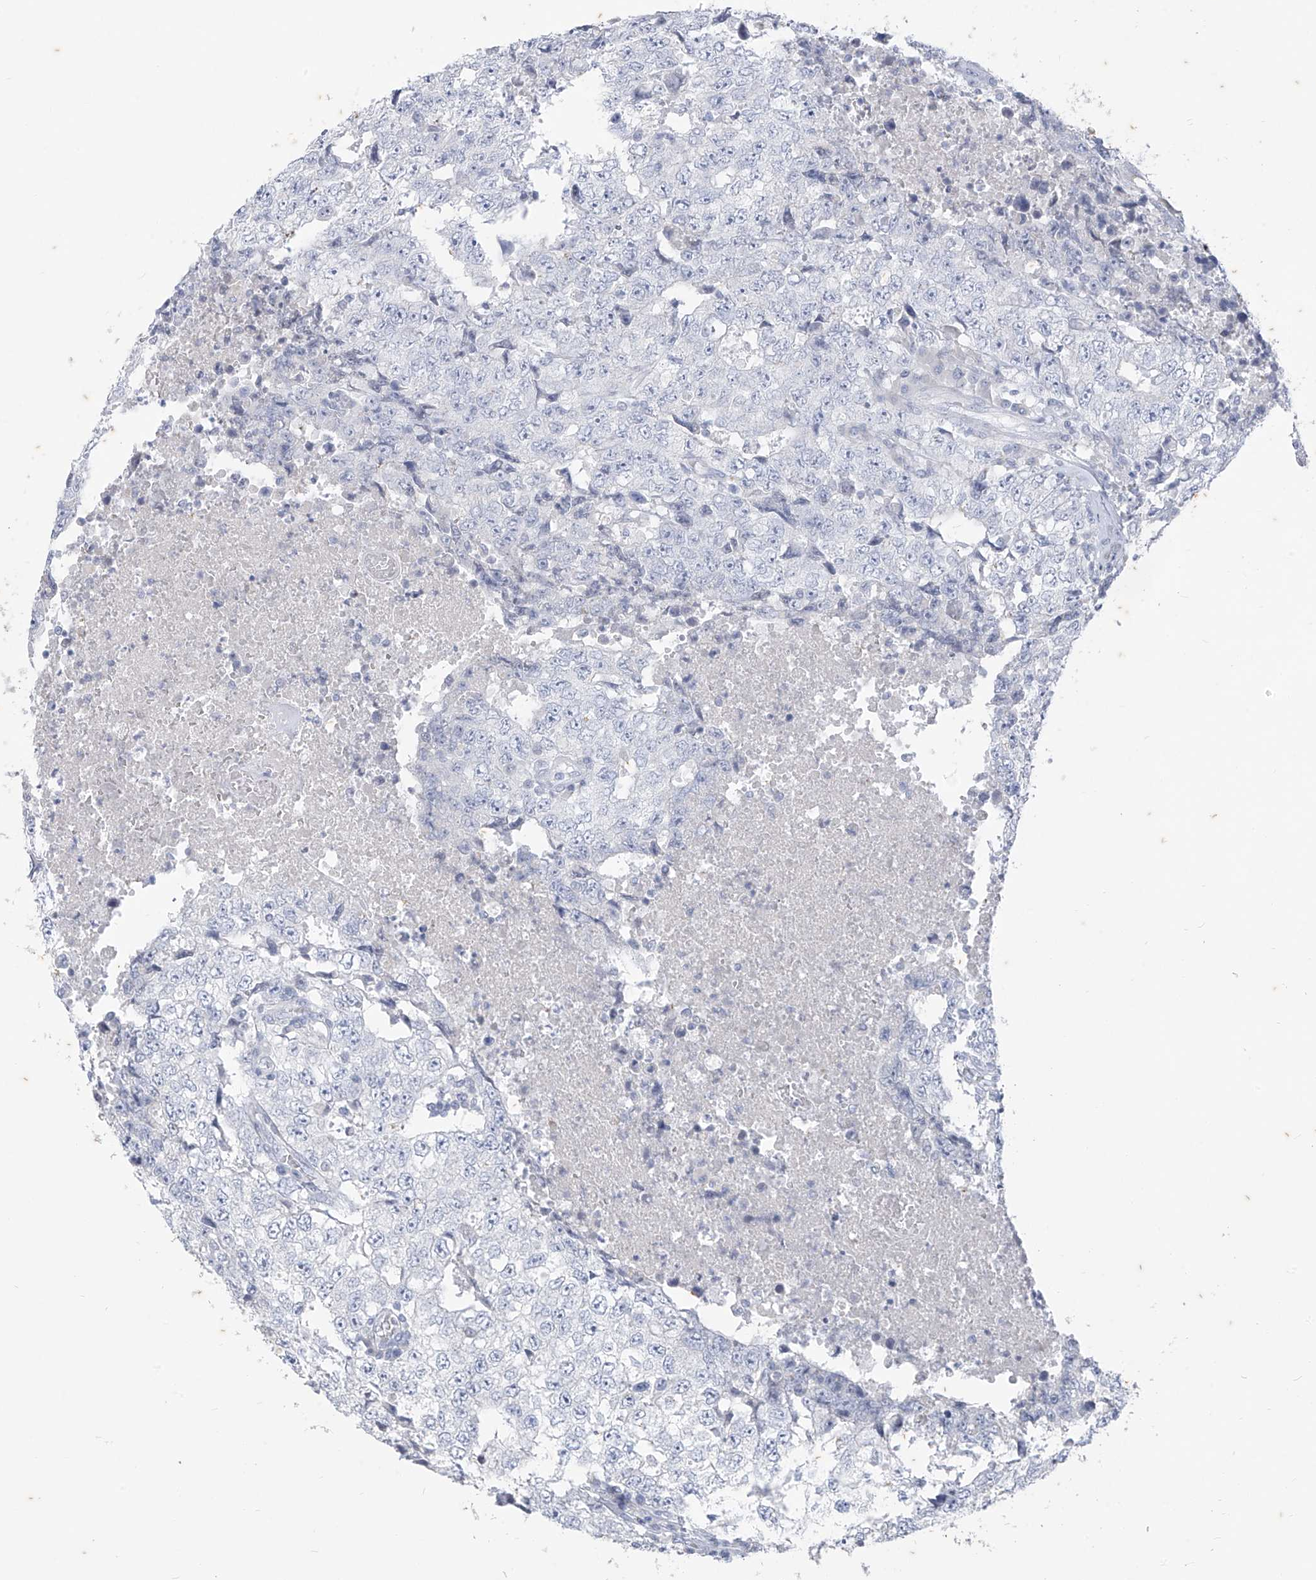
{"staining": {"intensity": "negative", "quantity": "none", "location": "none"}, "tissue": "testis cancer", "cell_type": "Tumor cells", "image_type": "cancer", "snomed": [{"axis": "morphology", "description": "Necrosis, NOS"}, {"axis": "morphology", "description": "Carcinoma, Embryonal, NOS"}, {"axis": "topography", "description": "Testis"}], "caption": "Testis cancer (embryonal carcinoma) was stained to show a protein in brown. There is no significant staining in tumor cells.", "gene": "CX3CR1", "patient": {"sex": "male", "age": 19}}